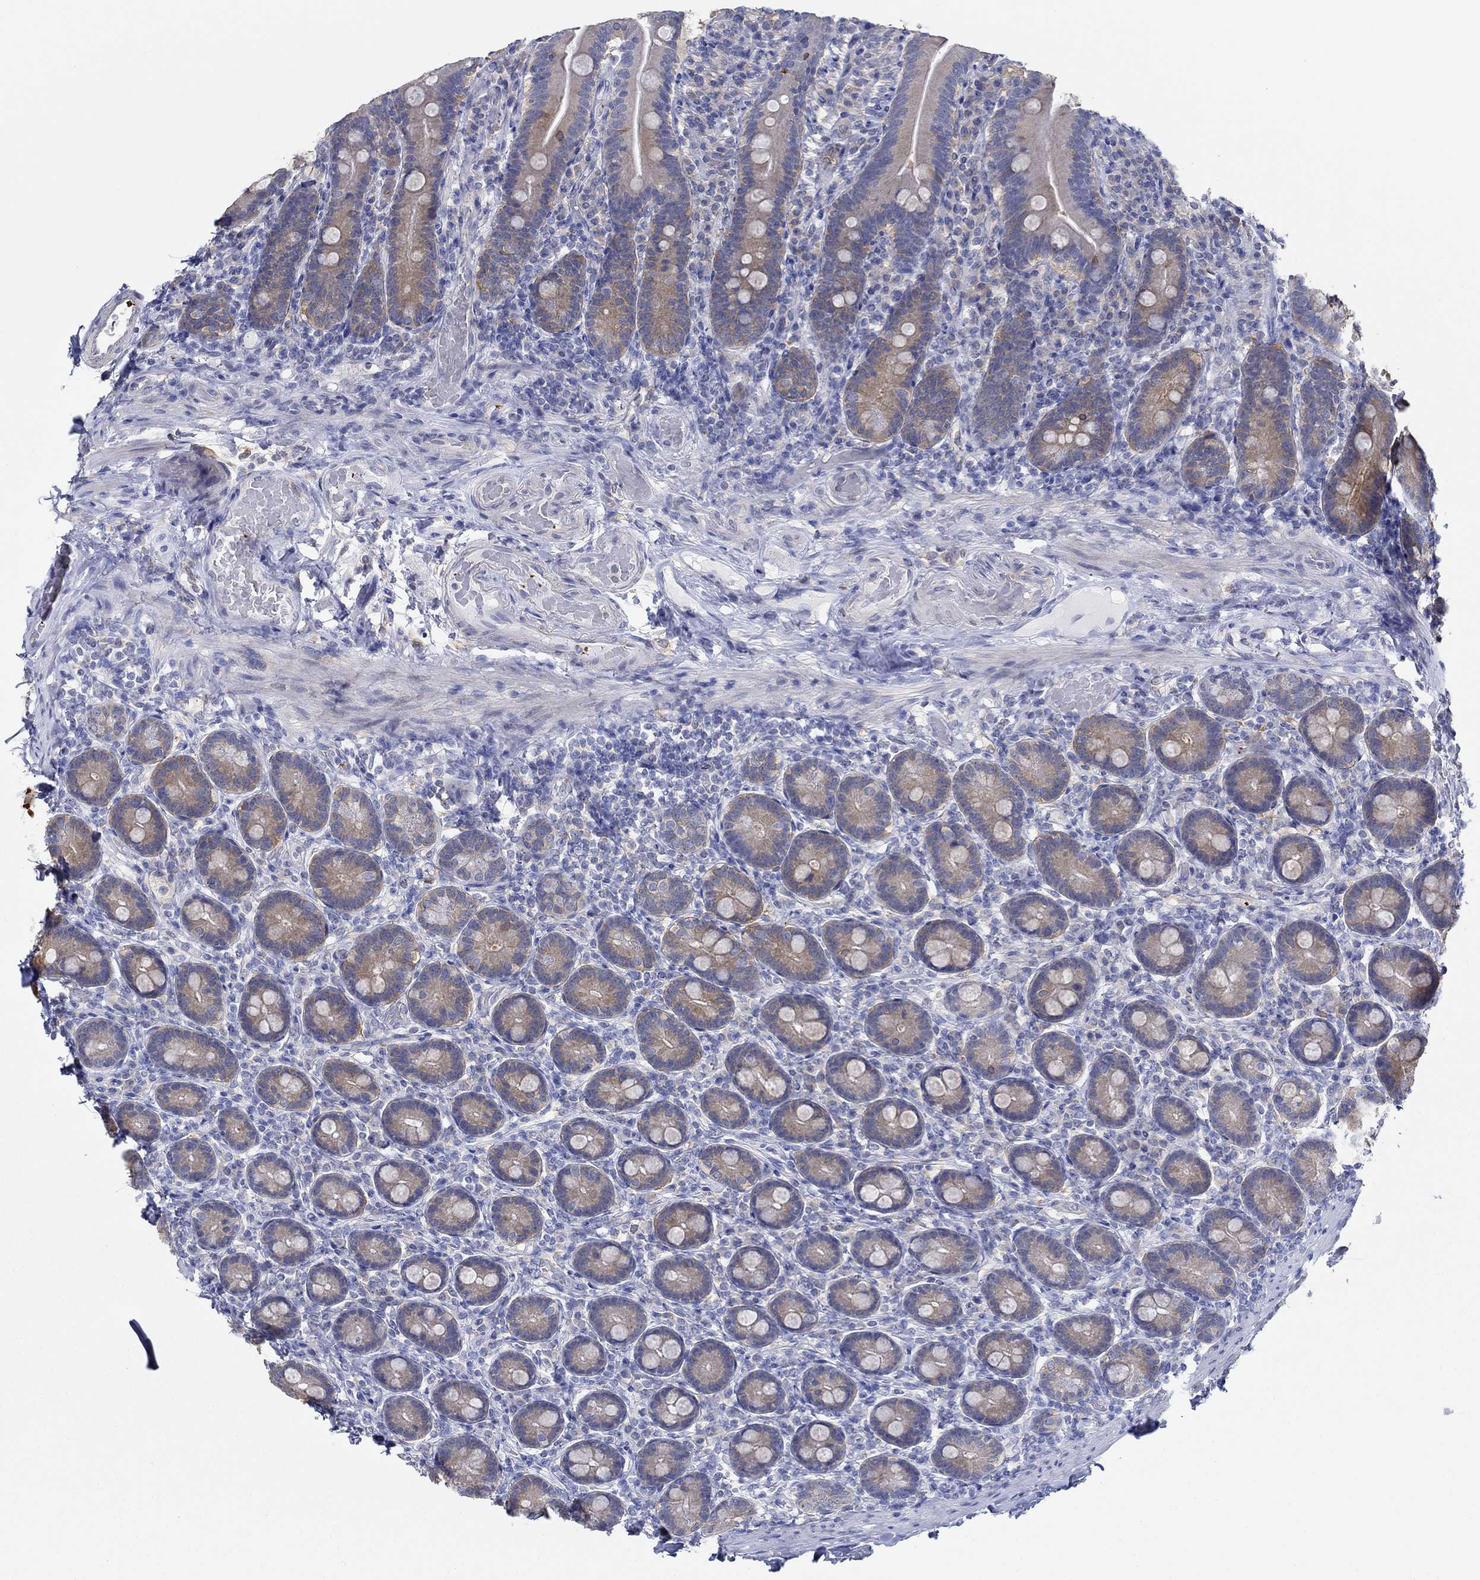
{"staining": {"intensity": "weak", "quantity": "<25%", "location": "cytoplasmic/membranous"}, "tissue": "small intestine", "cell_type": "Glandular cells", "image_type": "normal", "snomed": [{"axis": "morphology", "description": "Normal tissue, NOS"}, {"axis": "topography", "description": "Small intestine"}], "caption": "Human small intestine stained for a protein using IHC displays no positivity in glandular cells.", "gene": "SLC27A3", "patient": {"sex": "male", "age": 66}}